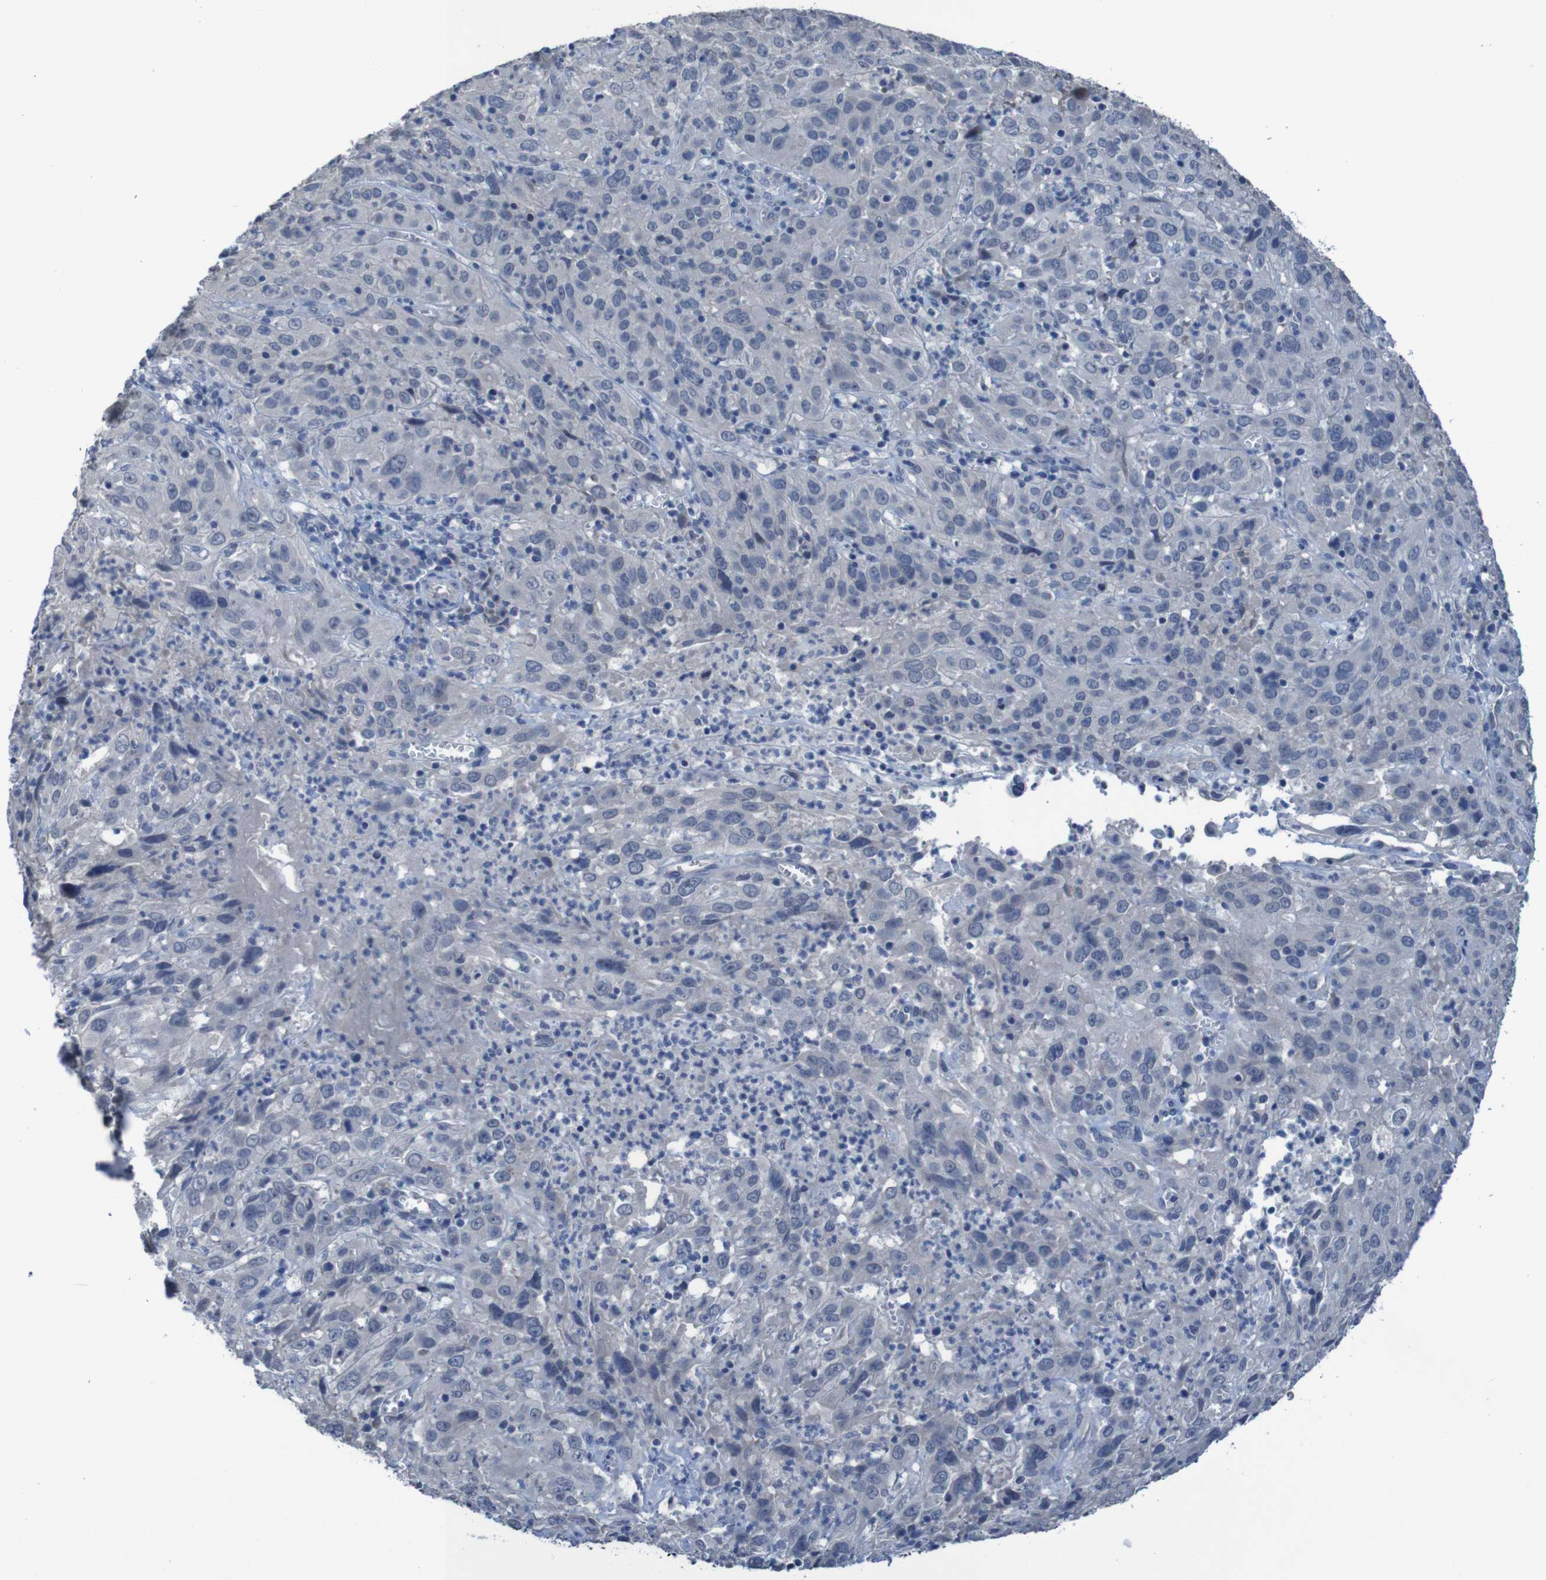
{"staining": {"intensity": "negative", "quantity": "none", "location": "none"}, "tissue": "cervical cancer", "cell_type": "Tumor cells", "image_type": "cancer", "snomed": [{"axis": "morphology", "description": "Squamous cell carcinoma, NOS"}, {"axis": "topography", "description": "Cervix"}], "caption": "IHC of cervical squamous cell carcinoma exhibits no positivity in tumor cells. (DAB IHC visualized using brightfield microscopy, high magnification).", "gene": "CLDN18", "patient": {"sex": "female", "age": 32}}